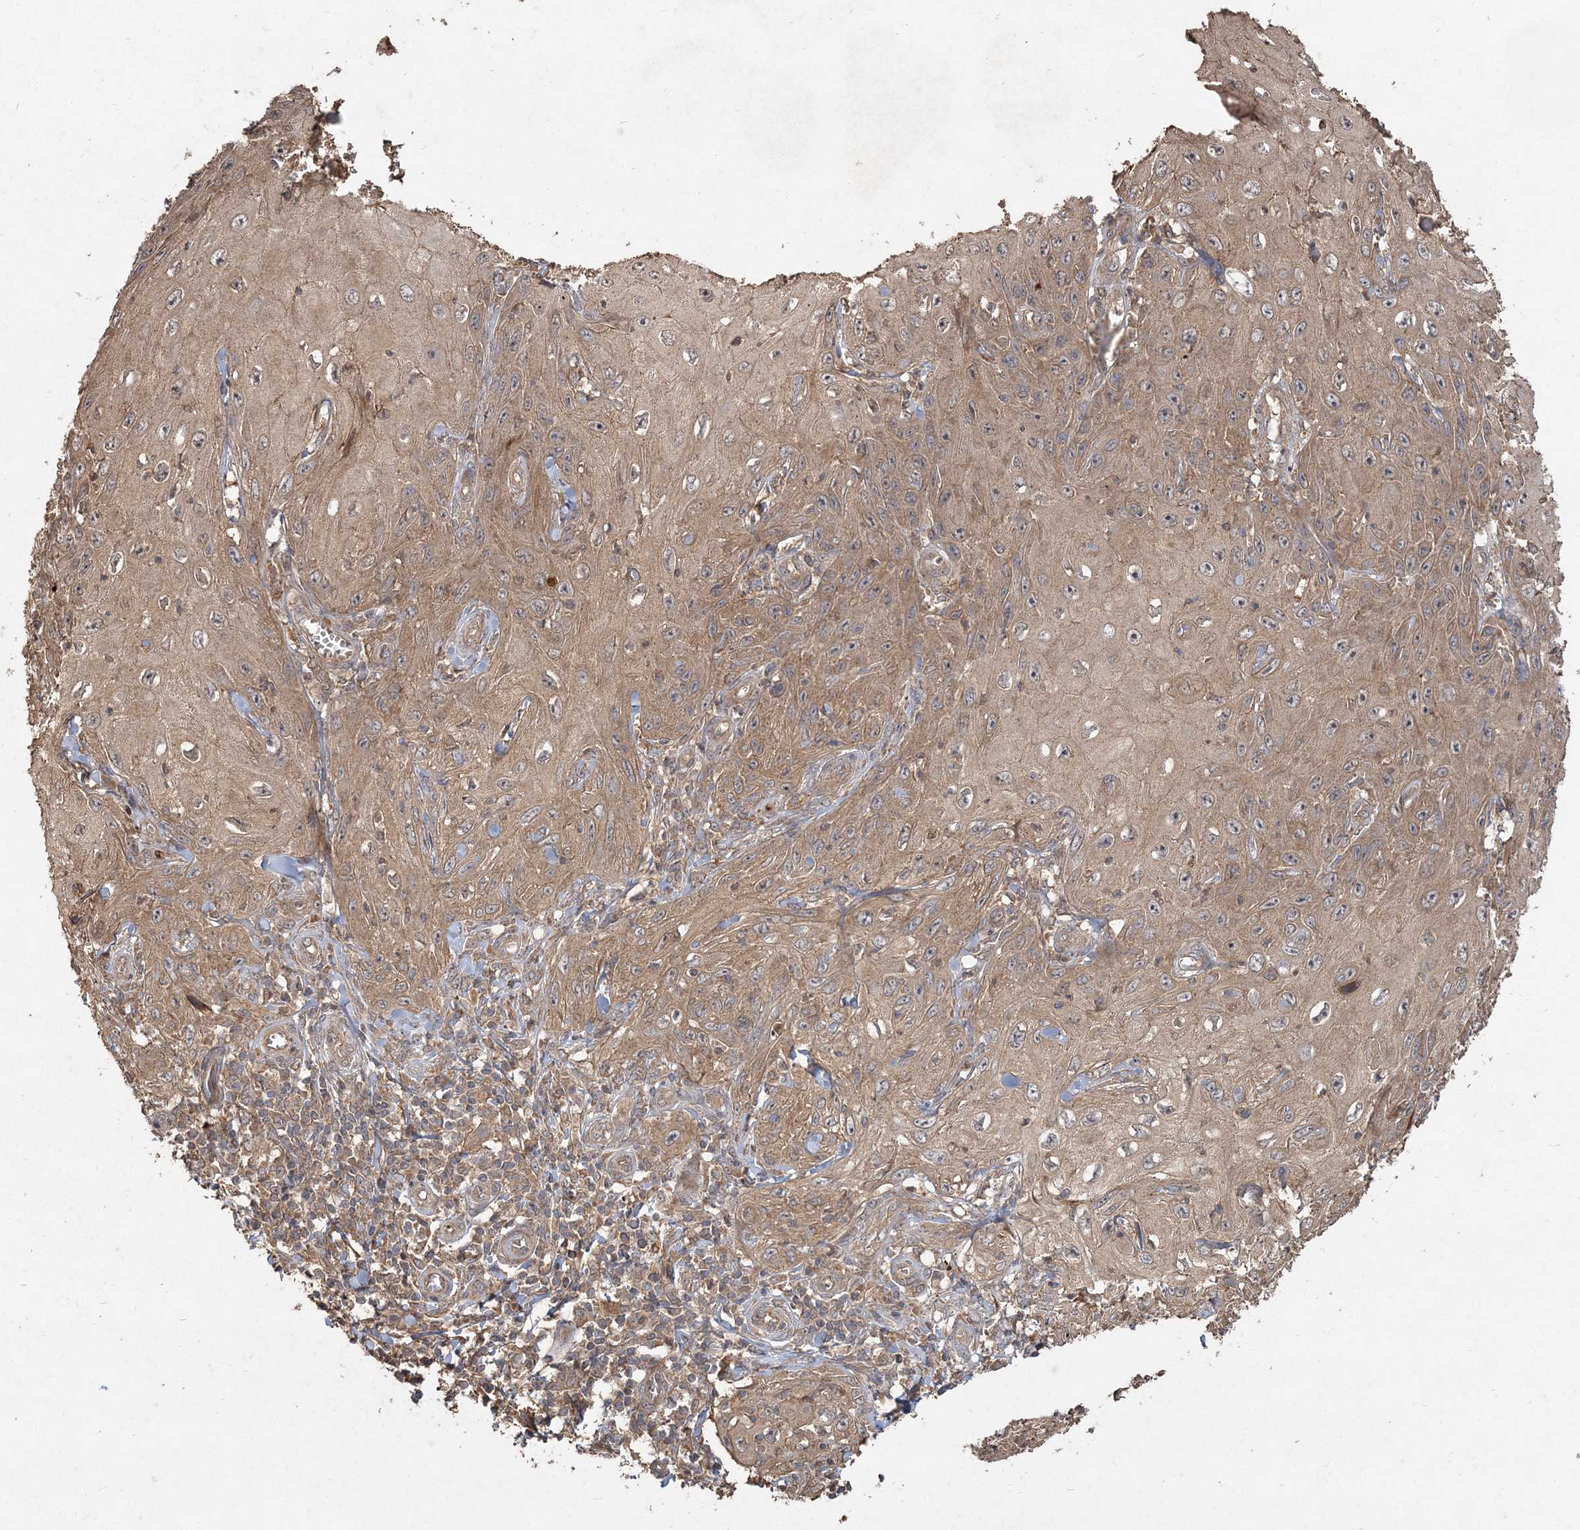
{"staining": {"intensity": "weak", "quantity": ">75%", "location": "cytoplasmic/membranous"}, "tissue": "skin cancer", "cell_type": "Tumor cells", "image_type": "cancer", "snomed": [{"axis": "morphology", "description": "Squamous cell carcinoma, NOS"}, {"axis": "topography", "description": "Skin"}], "caption": "This is an image of immunohistochemistry staining of skin squamous cell carcinoma, which shows weak expression in the cytoplasmic/membranous of tumor cells.", "gene": "SPRY1", "patient": {"sex": "female", "age": 73}}